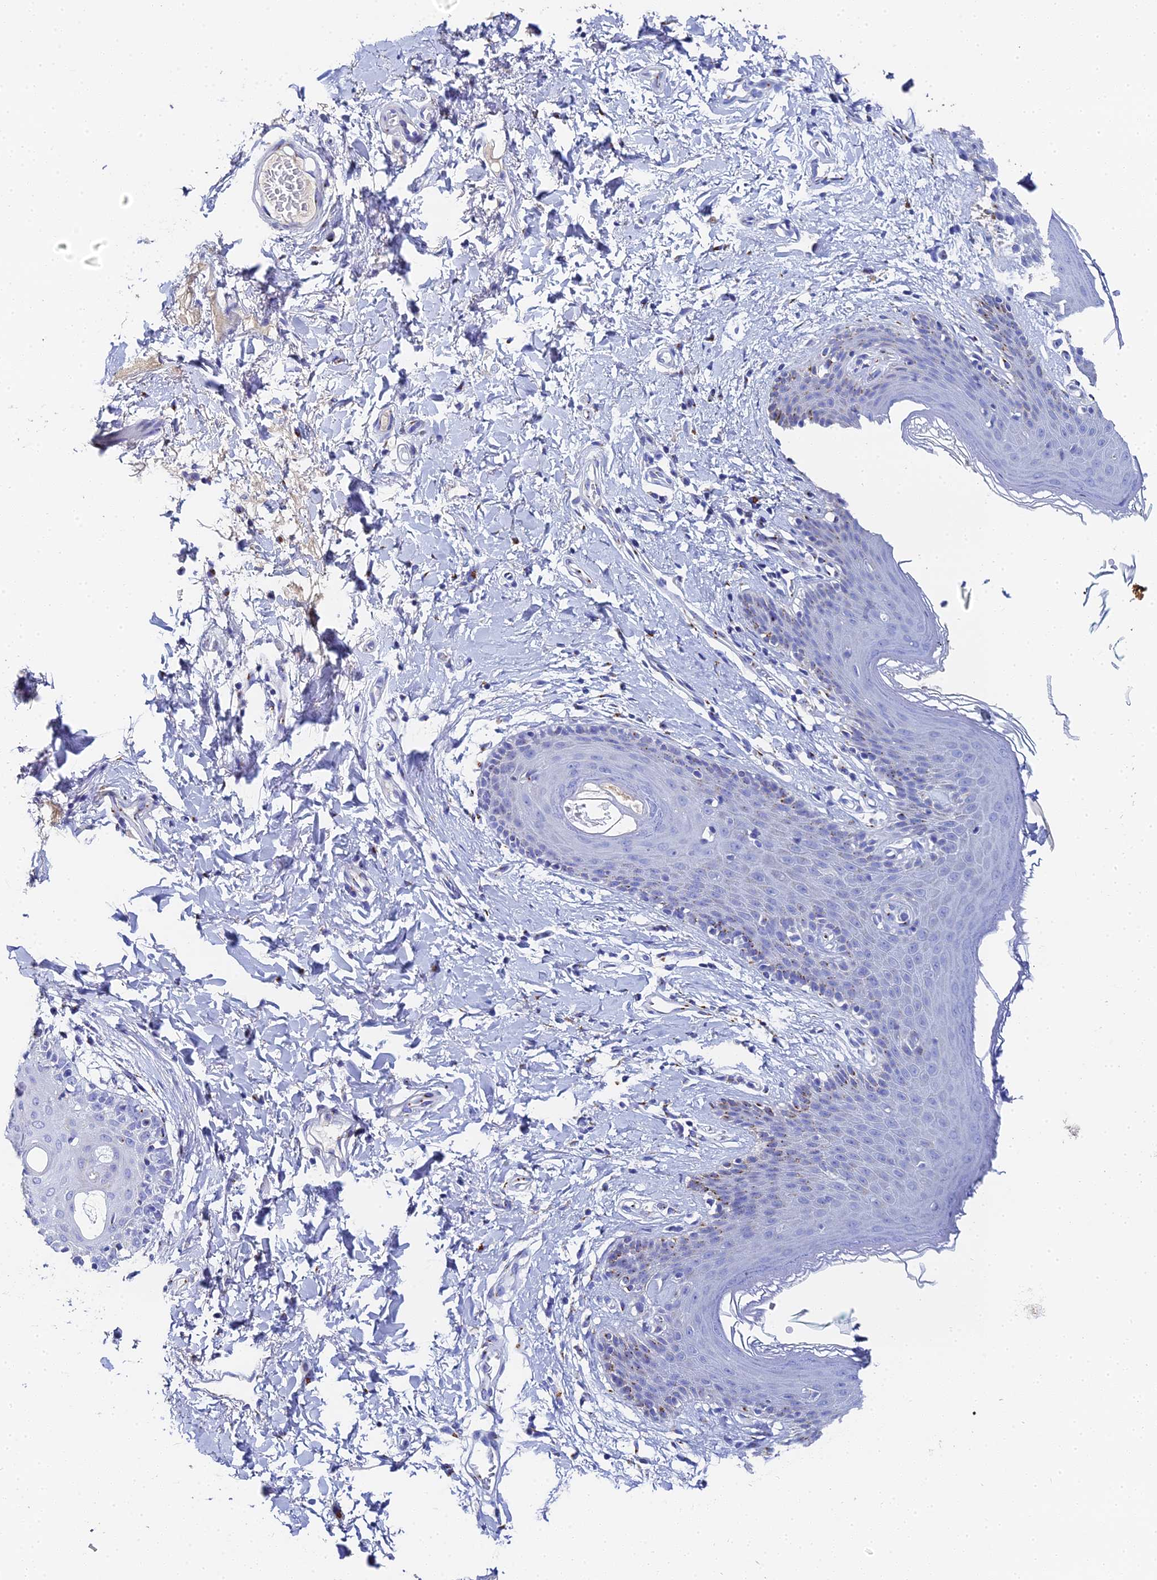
{"staining": {"intensity": "moderate", "quantity": "<25%", "location": "cytoplasmic/membranous"}, "tissue": "skin", "cell_type": "Epidermal cells", "image_type": "normal", "snomed": [{"axis": "morphology", "description": "Normal tissue, NOS"}, {"axis": "topography", "description": "Vulva"}], "caption": "DAB immunohistochemical staining of normal skin demonstrates moderate cytoplasmic/membranous protein staining in approximately <25% of epidermal cells.", "gene": "ENSG00000268674", "patient": {"sex": "female", "age": 66}}